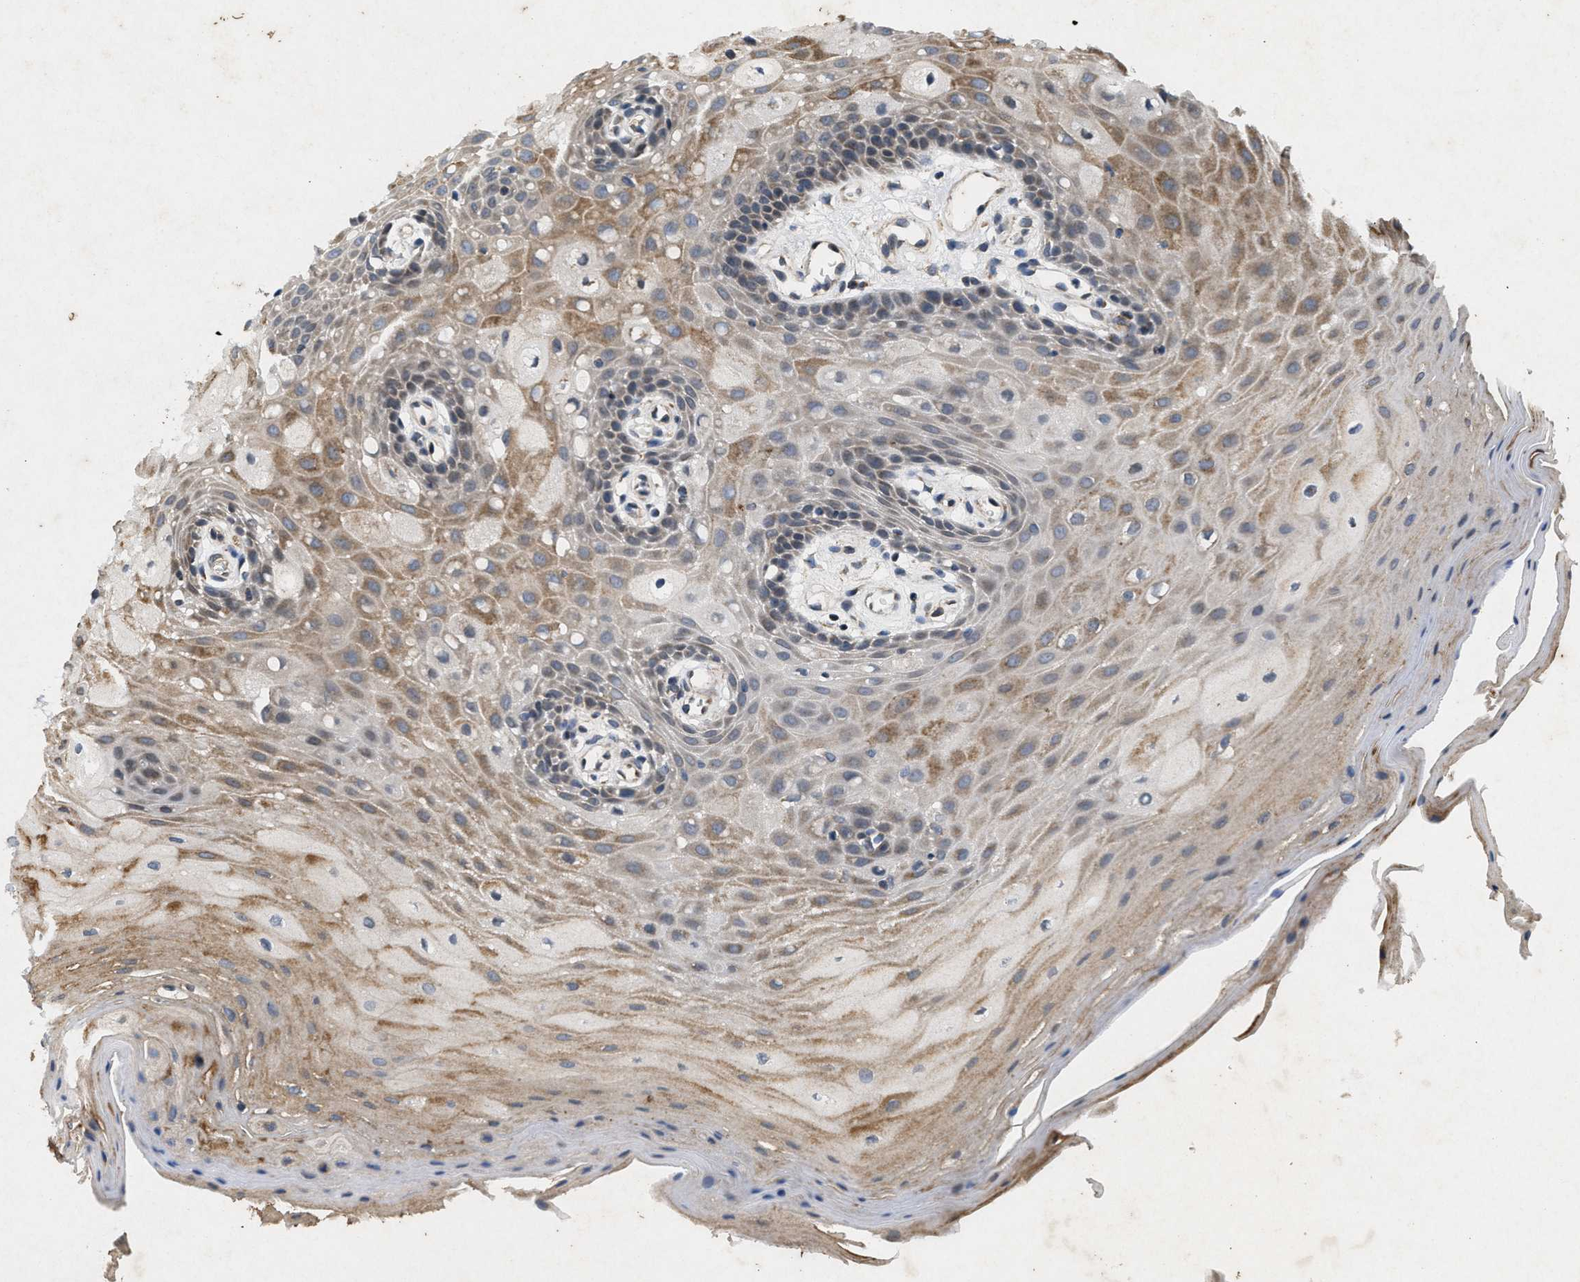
{"staining": {"intensity": "moderate", "quantity": ">75%", "location": "cytoplasmic/membranous"}, "tissue": "oral mucosa", "cell_type": "Squamous epithelial cells", "image_type": "normal", "snomed": [{"axis": "morphology", "description": "Normal tissue, NOS"}, {"axis": "morphology", "description": "Squamous cell carcinoma, NOS"}, {"axis": "topography", "description": "Oral tissue"}, {"axis": "topography", "description": "Head-Neck"}], "caption": "High-power microscopy captured an immunohistochemistry micrograph of benign oral mucosa, revealing moderate cytoplasmic/membranous staining in about >75% of squamous epithelial cells. Immunohistochemistry (ihc) stains the protein of interest in brown and the nuclei are stained blue.", "gene": "PRKG2", "patient": {"sex": "male", "age": 71}}